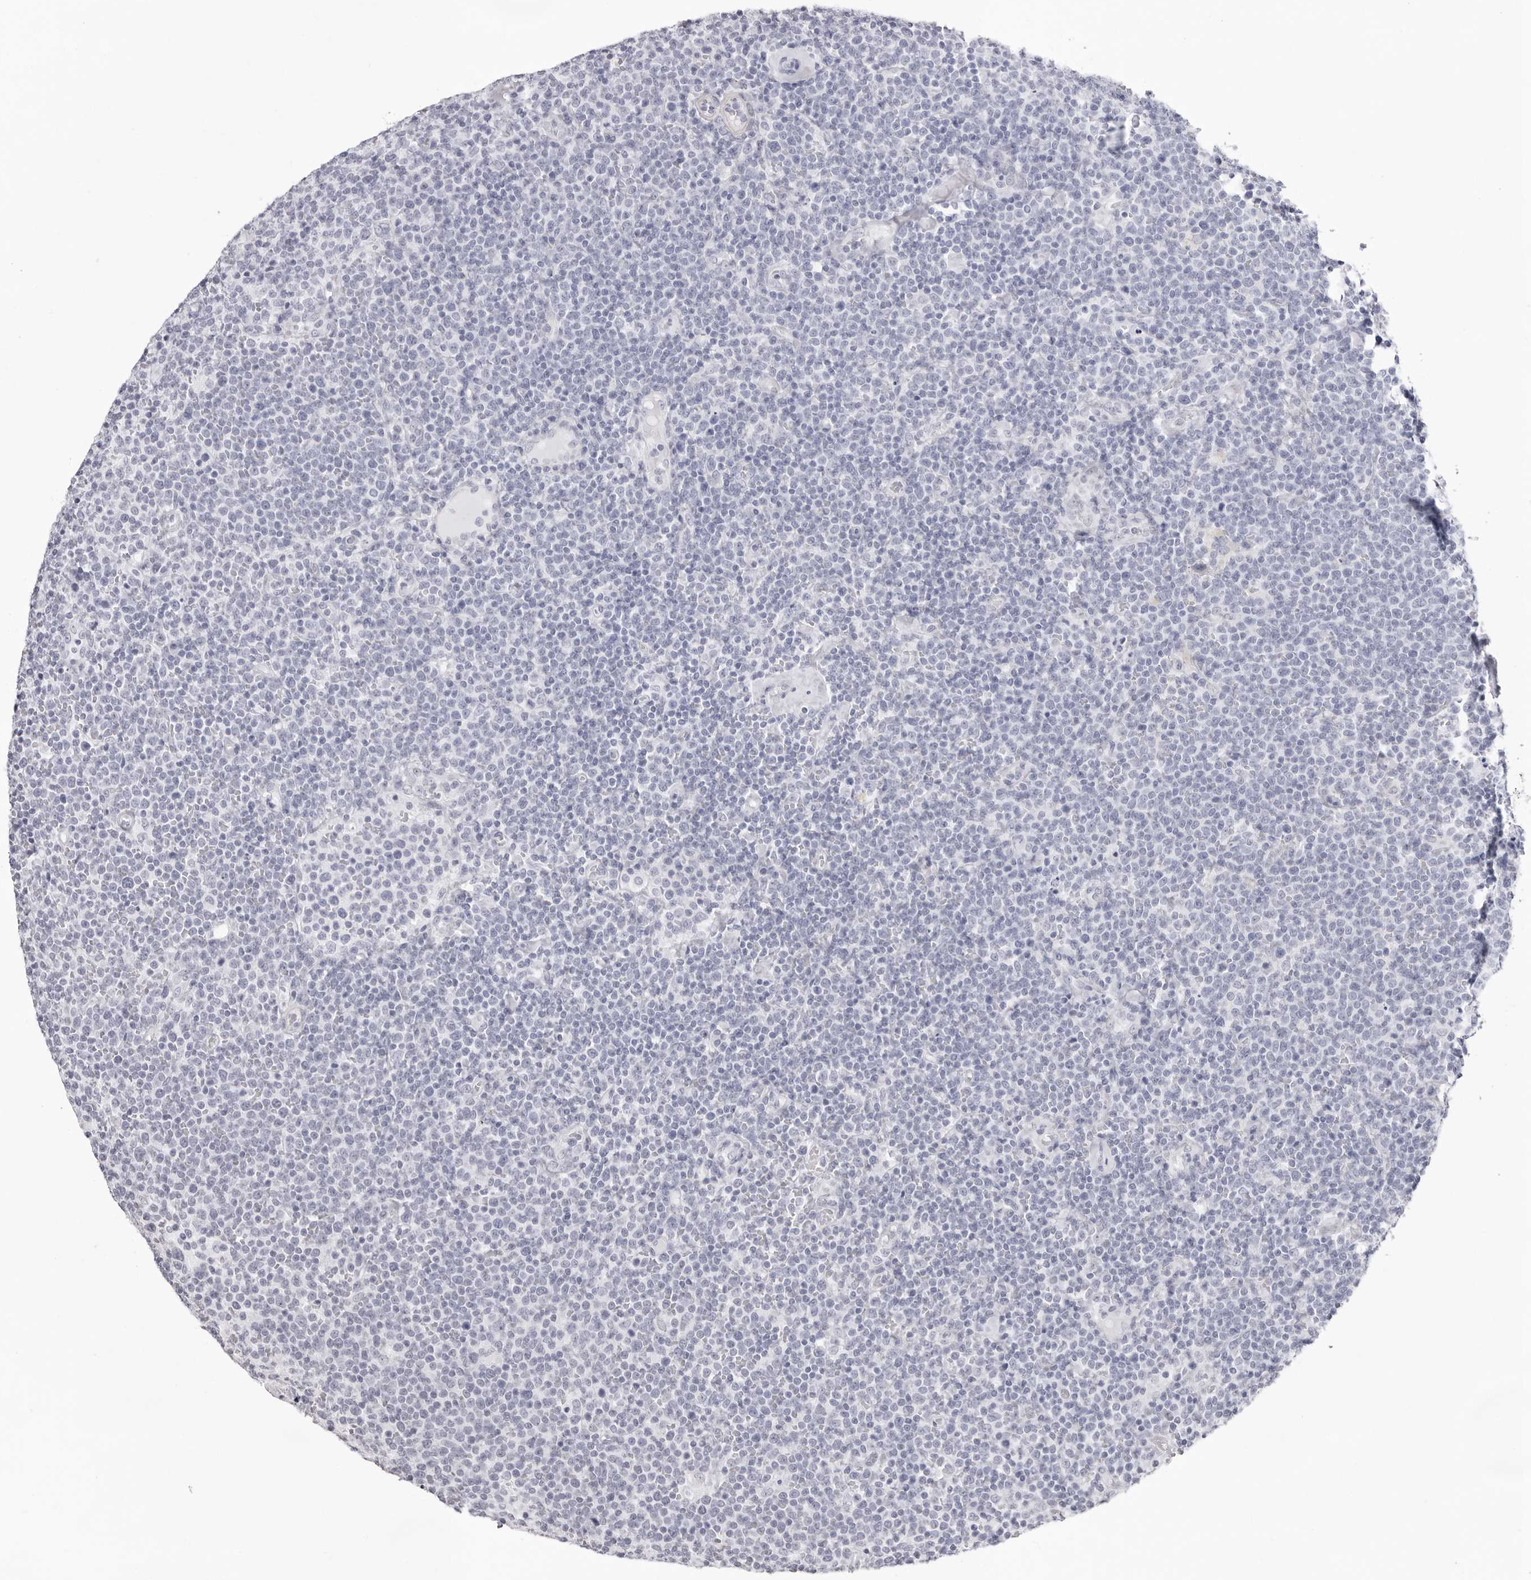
{"staining": {"intensity": "negative", "quantity": "none", "location": "none"}, "tissue": "lymphoma", "cell_type": "Tumor cells", "image_type": "cancer", "snomed": [{"axis": "morphology", "description": "Malignant lymphoma, non-Hodgkin's type, High grade"}, {"axis": "topography", "description": "Lymph node"}], "caption": "IHC micrograph of human malignant lymphoma, non-Hodgkin's type (high-grade) stained for a protein (brown), which reveals no staining in tumor cells.", "gene": "INSL3", "patient": {"sex": "male", "age": 61}}